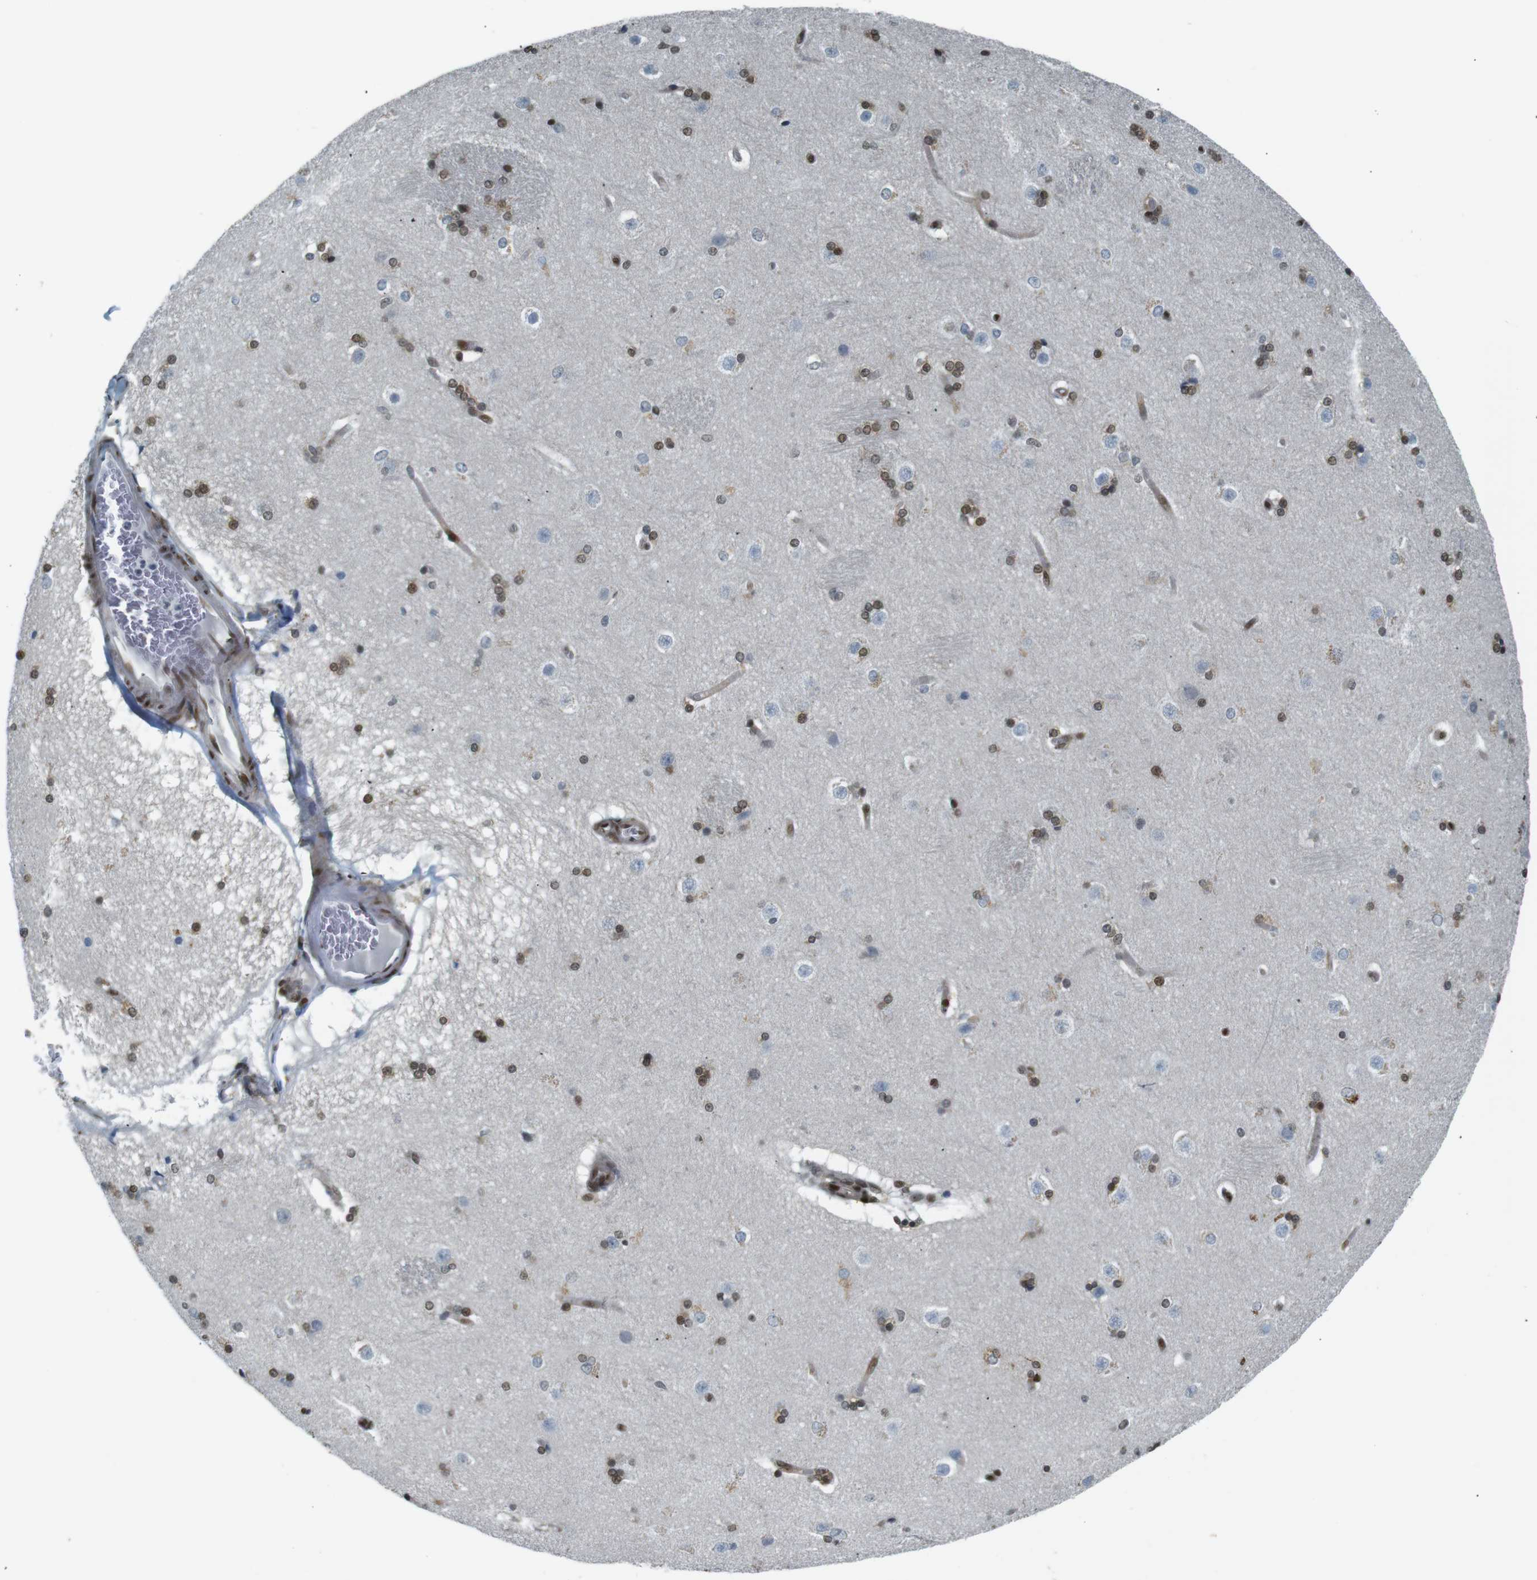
{"staining": {"intensity": "moderate", "quantity": ">75%", "location": "nuclear"}, "tissue": "caudate", "cell_type": "Glial cells", "image_type": "normal", "snomed": [{"axis": "morphology", "description": "Normal tissue, NOS"}, {"axis": "topography", "description": "Lateral ventricle wall"}], "caption": "Immunohistochemical staining of normal caudate reveals moderate nuclear protein expression in approximately >75% of glial cells.", "gene": "NHEJ1", "patient": {"sex": "female", "age": 19}}